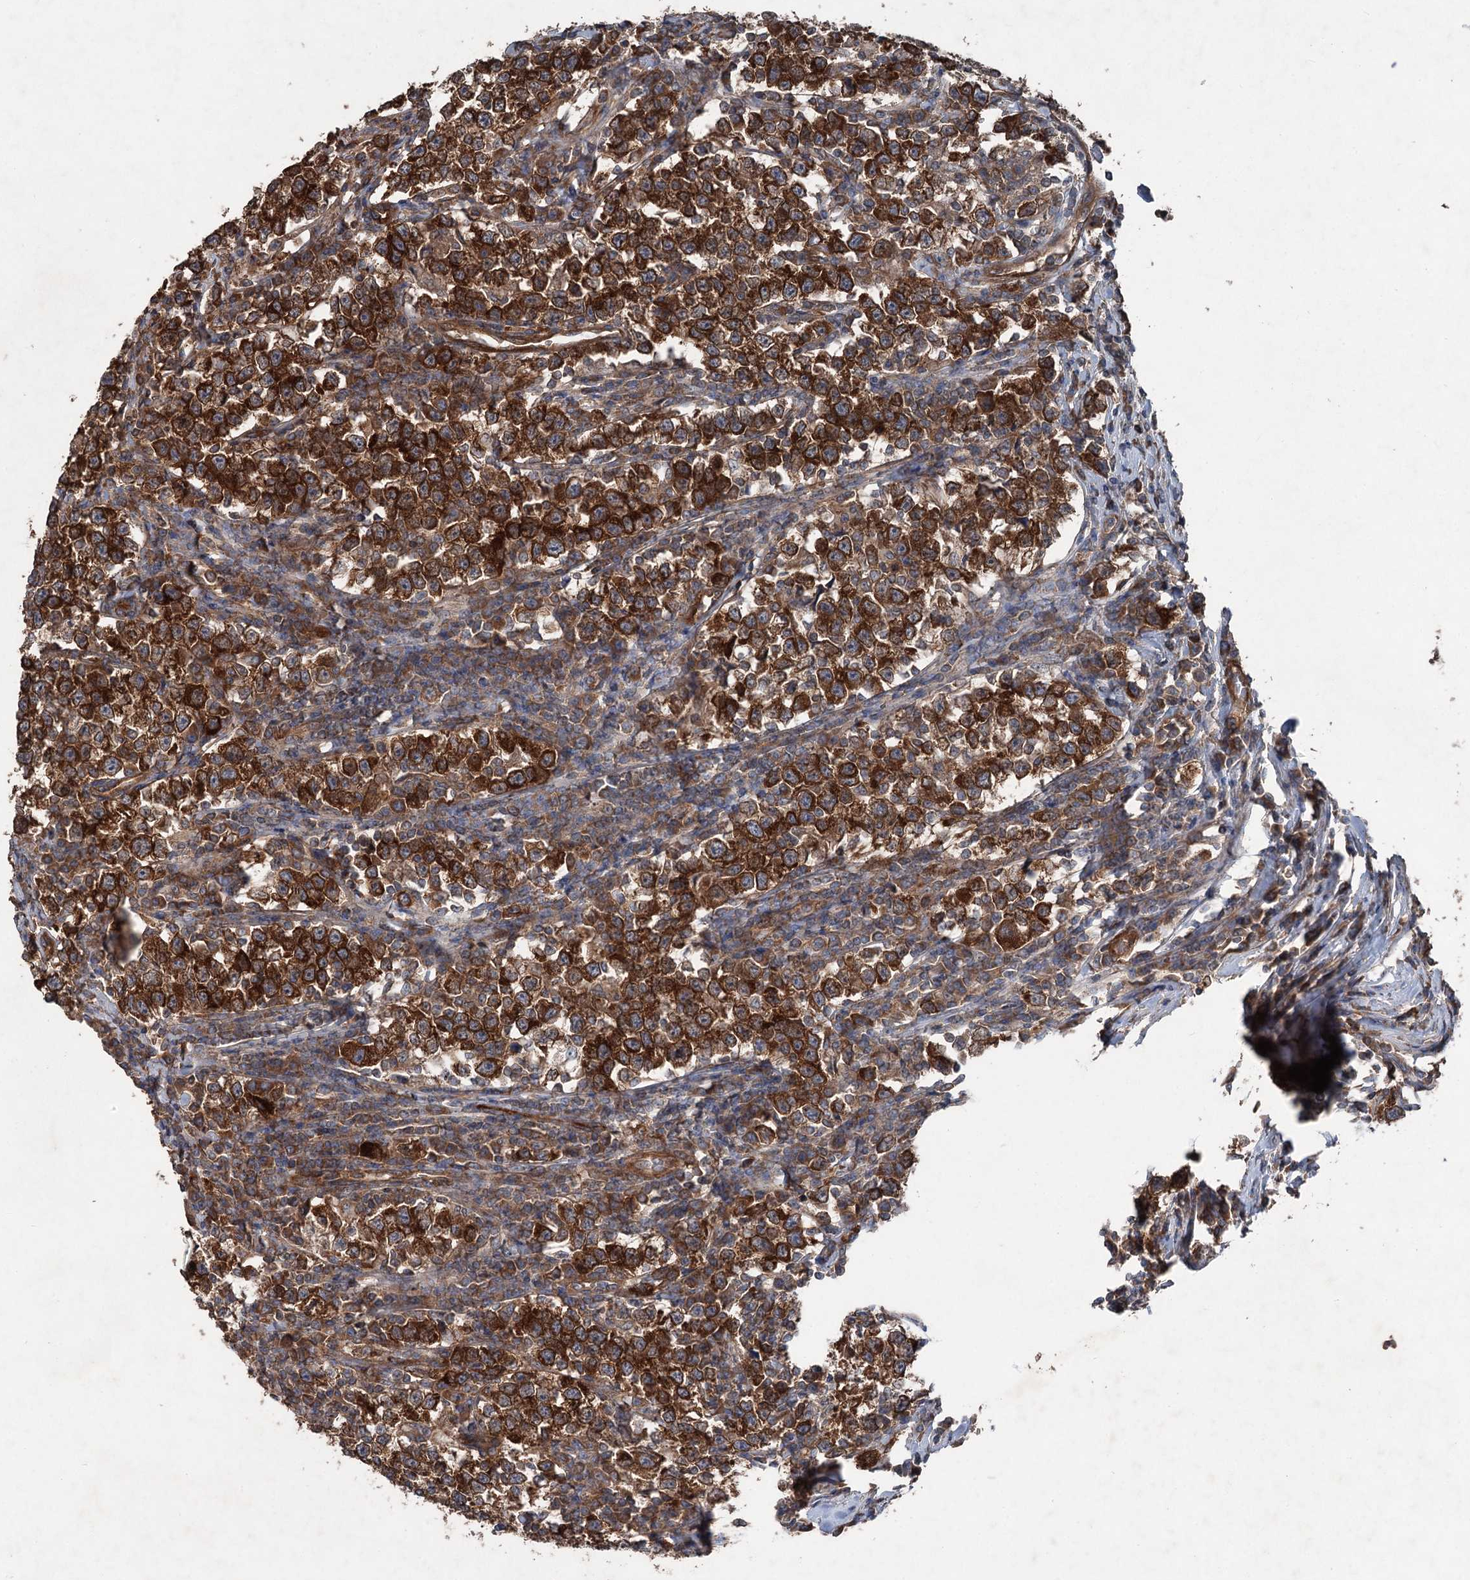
{"staining": {"intensity": "strong", "quantity": ">75%", "location": "cytoplasmic/membranous"}, "tissue": "testis cancer", "cell_type": "Tumor cells", "image_type": "cancer", "snomed": [{"axis": "morphology", "description": "Normal tissue, NOS"}, {"axis": "morphology", "description": "Seminoma, NOS"}, {"axis": "topography", "description": "Testis"}], "caption": "Immunohistochemical staining of testis seminoma displays high levels of strong cytoplasmic/membranous protein positivity in approximately >75% of tumor cells.", "gene": "RNF214", "patient": {"sex": "male", "age": 43}}